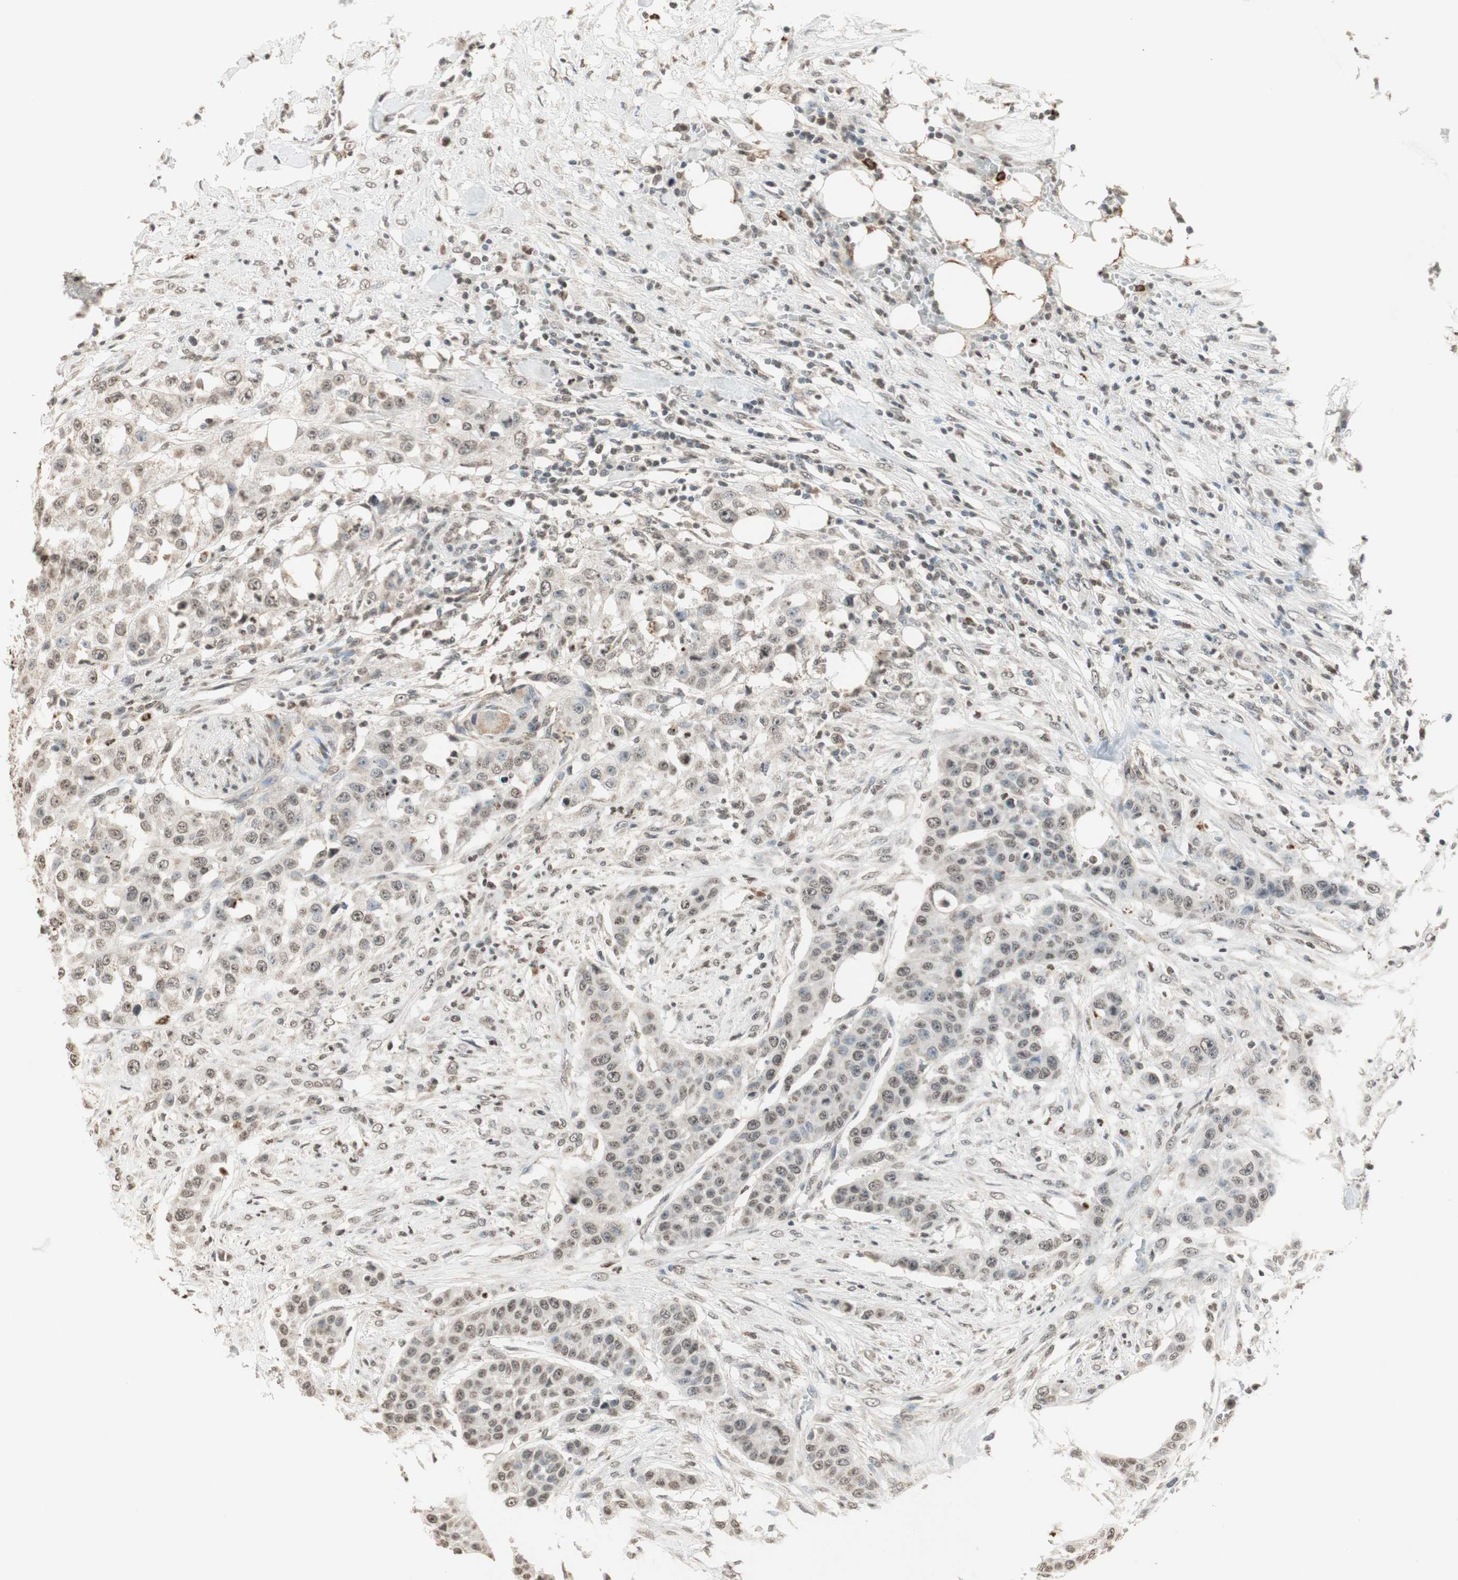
{"staining": {"intensity": "weak", "quantity": "25%-75%", "location": "nuclear"}, "tissue": "urothelial cancer", "cell_type": "Tumor cells", "image_type": "cancer", "snomed": [{"axis": "morphology", "description": "Urothelial carcinoma, High grade"}, {"axis": "topography", "description": "Urinary bladder"}], "caption": "Human urothelial carcinoma (high-grade) stained with a protein marker reveals weak staining in tumor cells.", "gene": "PRELID1", "patient": {"sex": "male", "age": 74}}